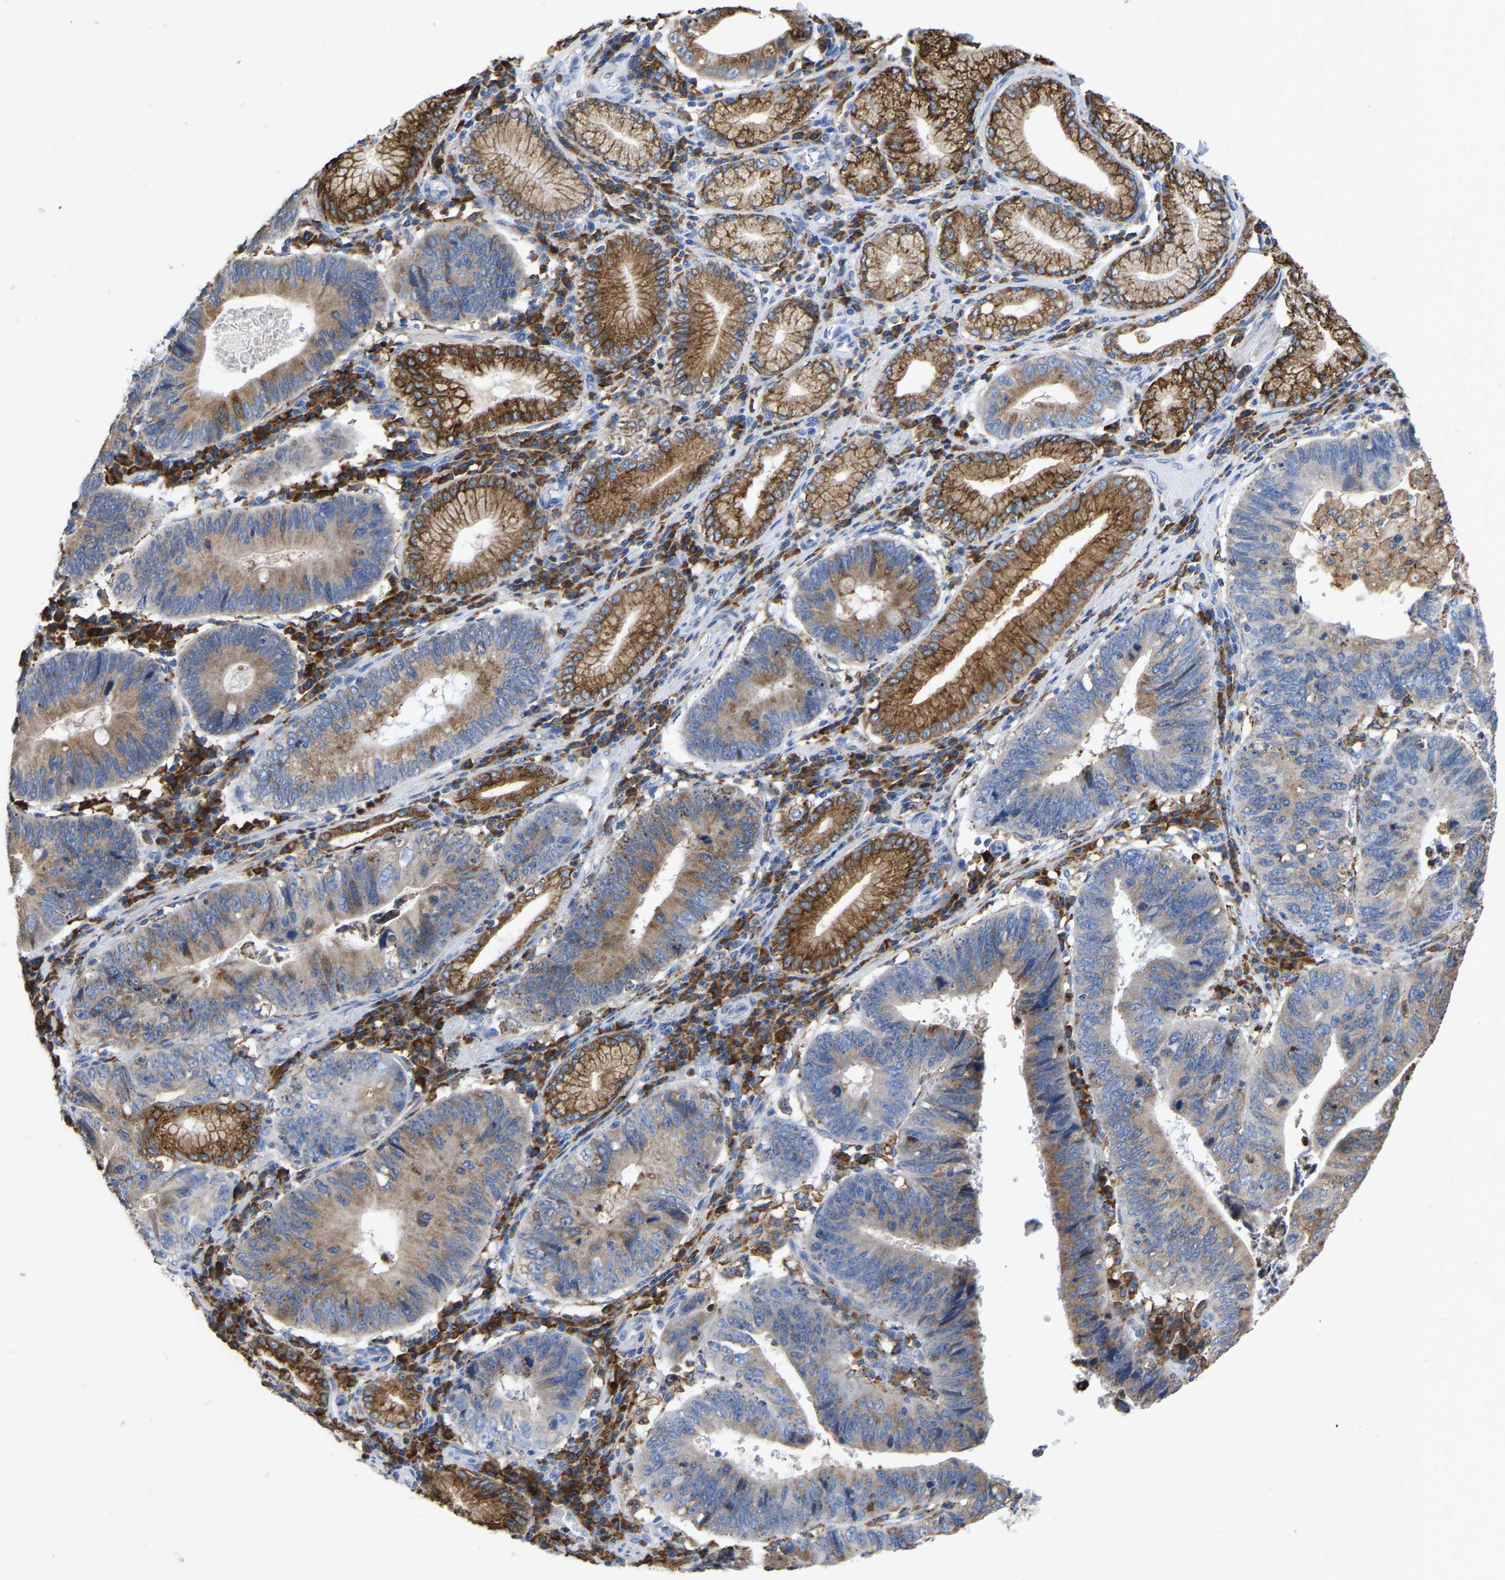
{"staining": {"intensity": "strong", "quantity": ">75%", "location": "cytoplasmic/membranous"}, "tissue": "stomach cancer", "cell_type": "Tumor cells", "image_type": "cancer", "snomed": [{"axis": "morphology", "description": "Adenocarcinoma, NOS"}, {"axis": "topography", "description": "Stomach"}], "caption": "An image showing strong cytoplasmic/membranous expression in approximately >75% of tumor cells in stomach cancer (adenocarcinoma), as visualized by brown immunohistochemical staining.", "gene": "P4HB", "patient": {"sex": "male", "age": 59}}